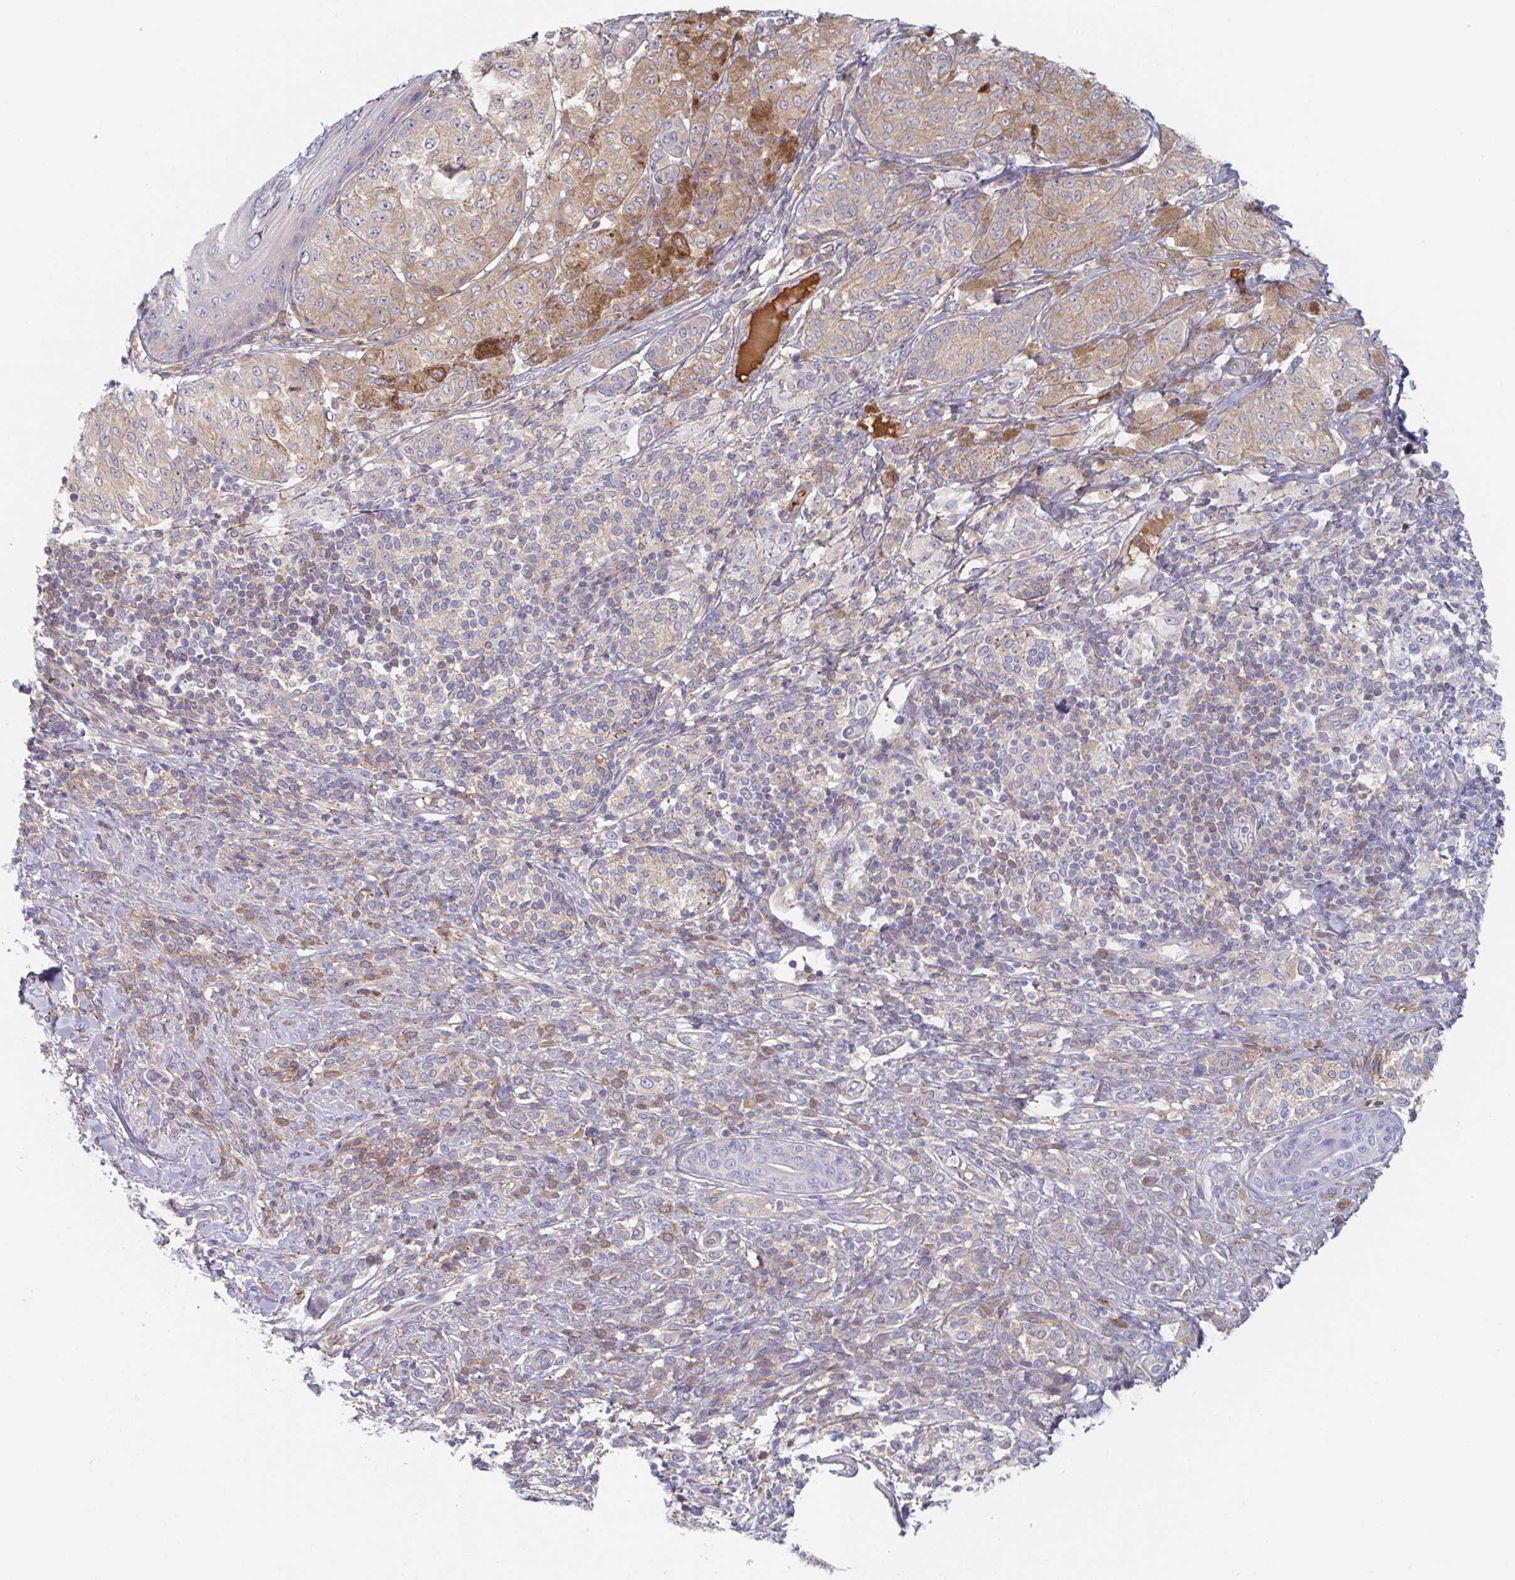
{"staining": {"intensity": "moderate", "quantity": "25%-75%", "location": "cytoplasmic/membranous"}, "tissue": "melanoma", "cell_type": "Tumor cells", "image_type": "cancer", "snomed": [{"axis": "morphology", "description": "Malignant melanoma, NOS"}, {"axis": "topography", "description": "Skin"}], "caption": "IHC (DAB) staining of human malignant melanoma displays moderate cytoplasmic/membranous protein expression in about 25%-75% of tumor cells.", "gene": "AMPD2", "patient": {"sex": "male", "age": 42}}